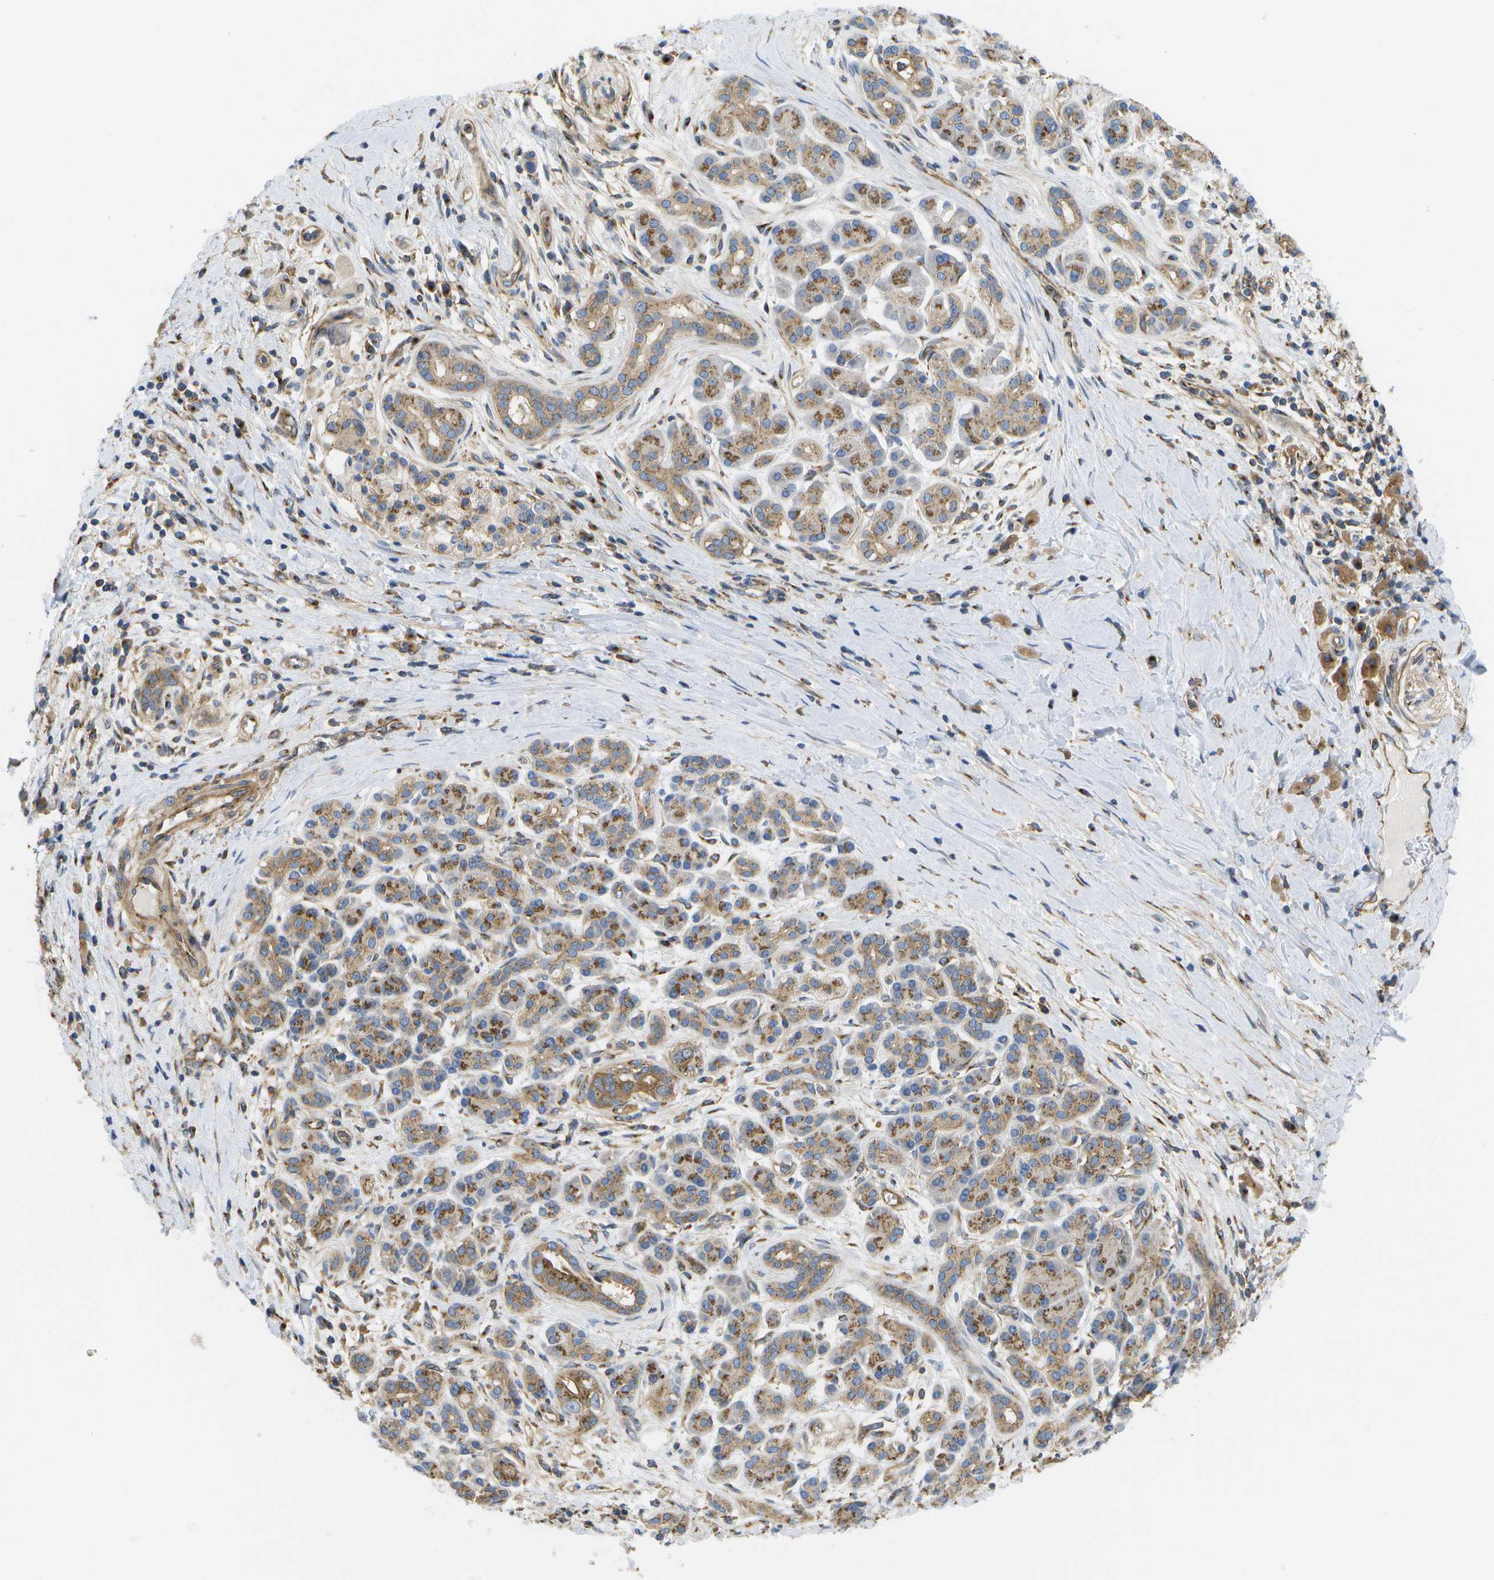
{"staining": {"intensity": "moderate", "quantity": ">75%", "location": "cytoplasmic/membranous"}, "tissue": "pancreatic cancer", "cell_type": "Tumor cells", "image_type": "cancer", "snomed": [{"axis": "morphology", "description": "Adenocarcinoma, NOS"}, {"axis": "topography", "description": "Pancreas"}], "caption": "Tumor cells demonstrate medium levels of moderate cytoplasmic/membranous positivity in about >75% of cells in human pancreatic cancer. (IHC, brightfield microscopy, high magnification).", "gene": "BST2", "patient": {"sex": "male", "age": 55}}